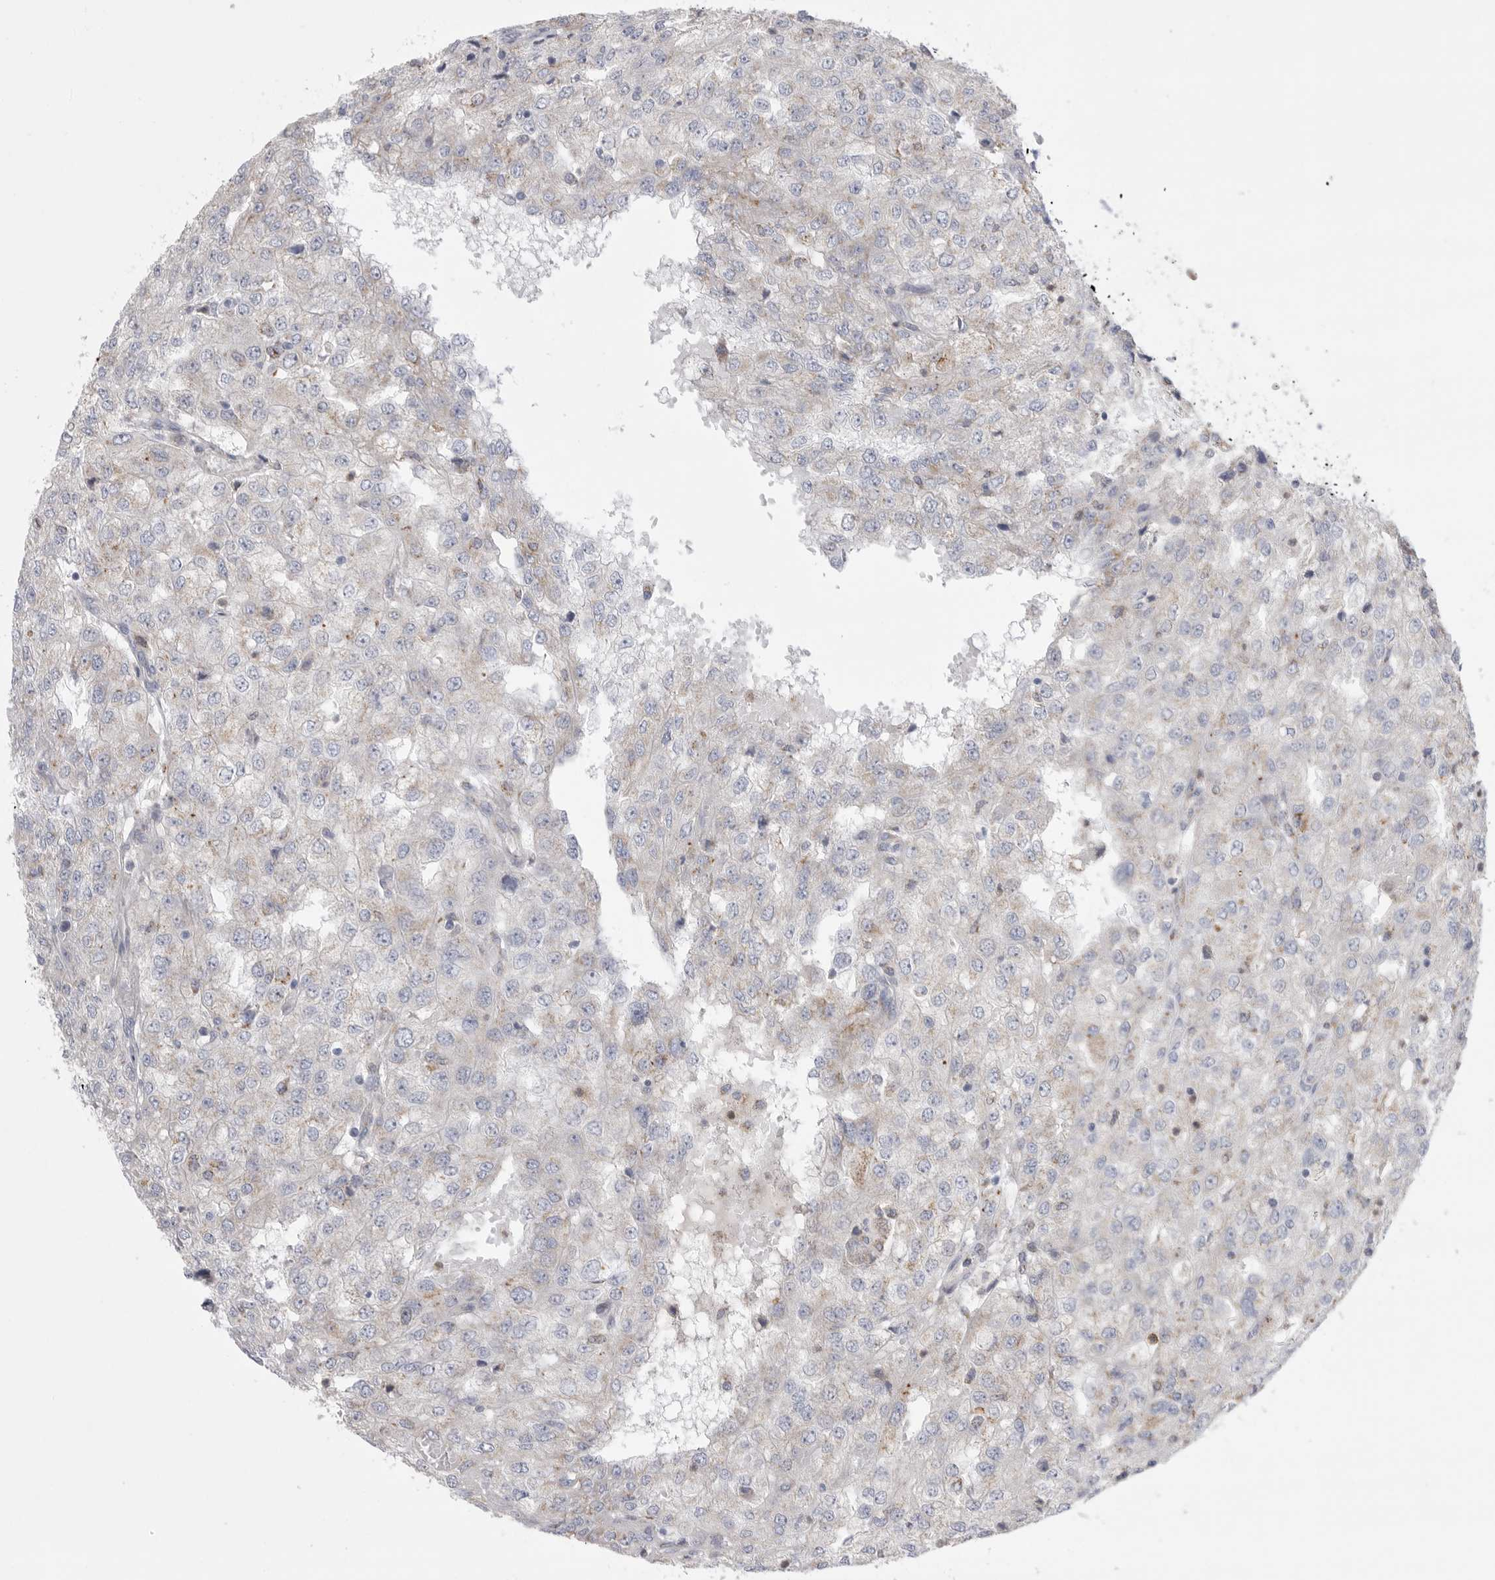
{"staining": {"intensity": "weak", "quantity": "<25%", "location": "cytoplasmic/membranous"}, "tissue": "renal cancer", "cell_type": "Tumor cells", "image_type": "cancer", "snomed": [{"axis": "morphology", "description": "Adenocarcinoma, NOS"}, {"axis": "topography", "description": "Kidney"}], "caption": "An immunohistochemistry (IHC) micrograph of renal adenocarcinoma is shown. There is no staining in tumor cells of renal adenocarcinoma.", "gene": "CCDC126", "patient": {"sex": "female", "age": 54}}